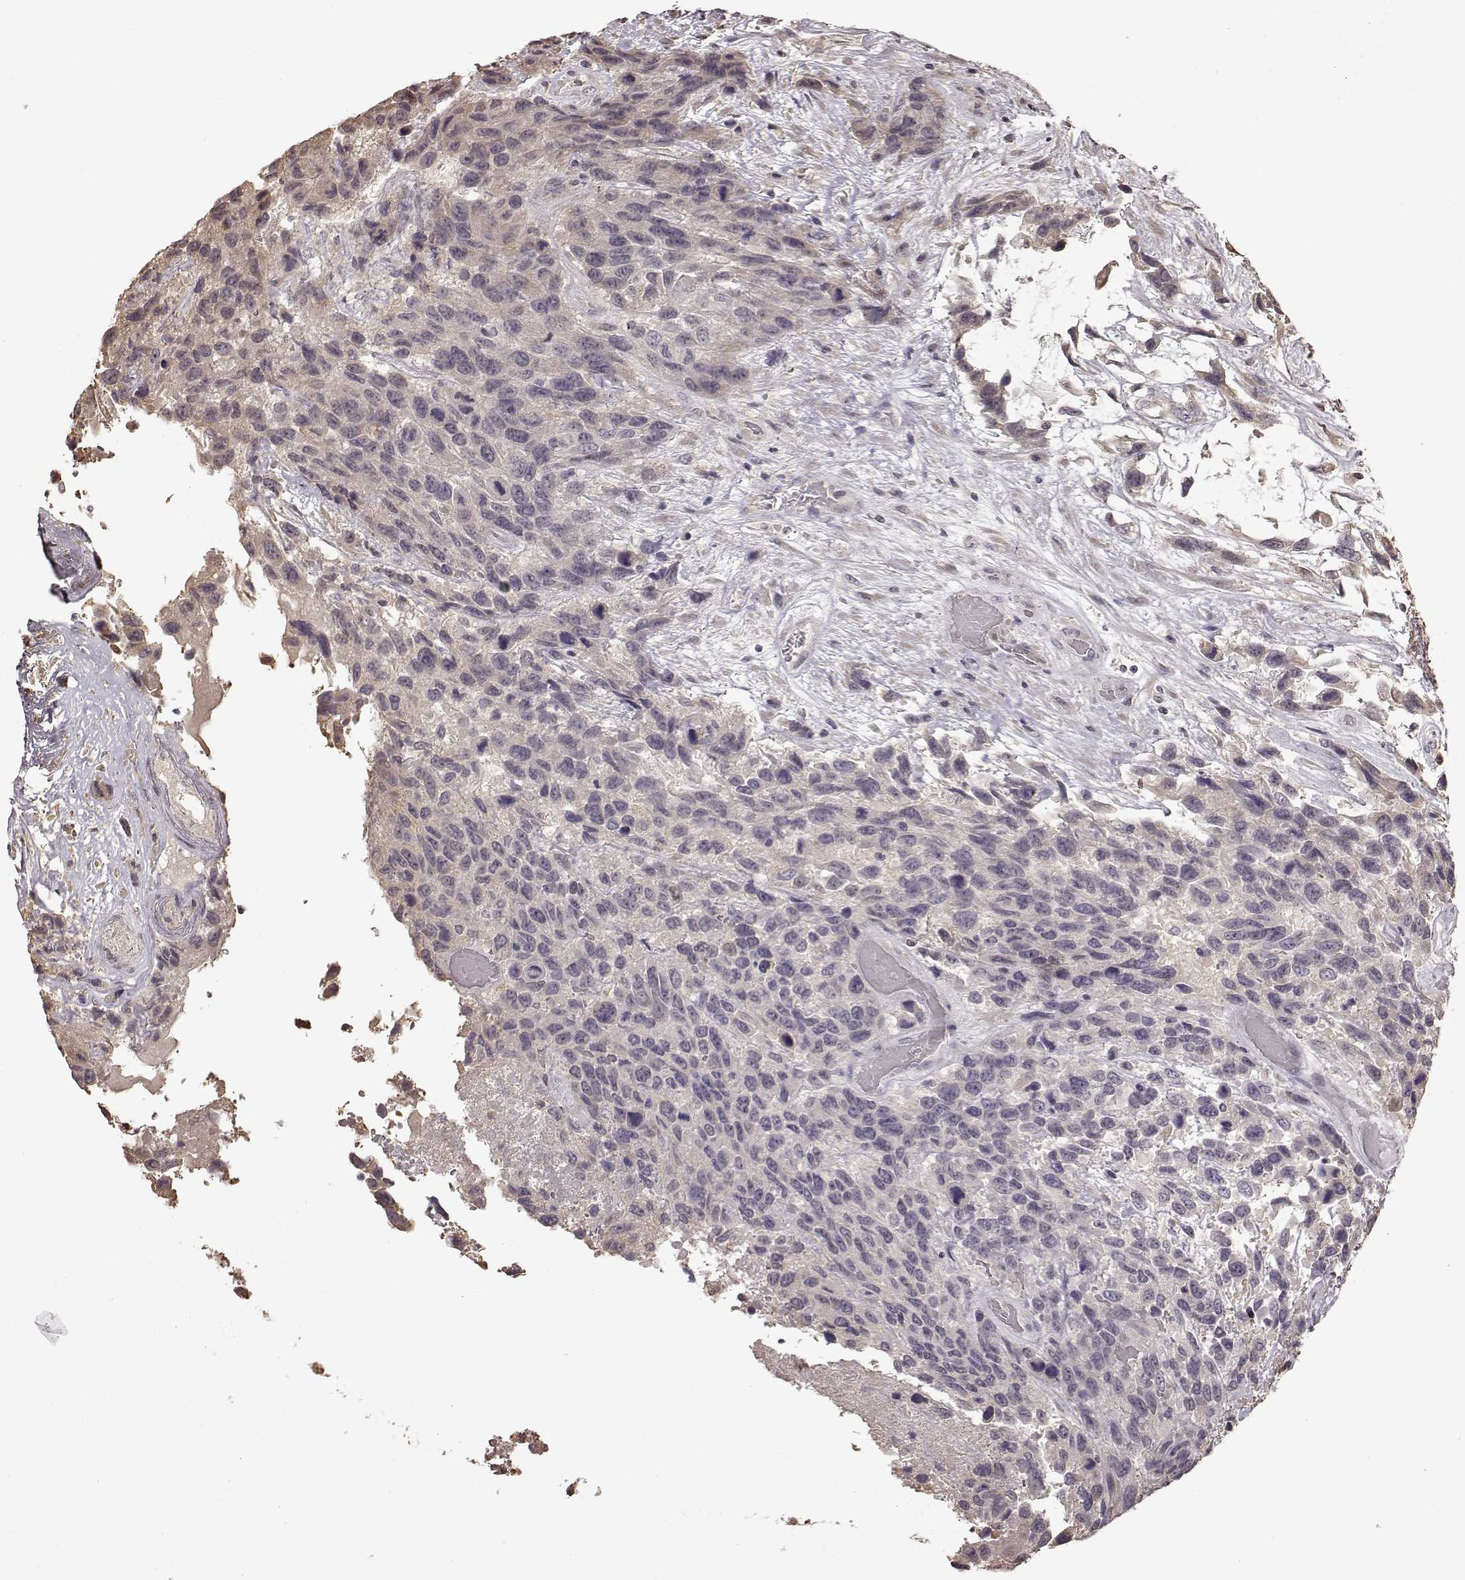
{"staining": {"intensity": "negative", "quantity": "none", "location": "none"}, "tissue": "urothelial cancer", "cell_type": "Tumor cells", "image_type": "cancer", "snomed": [{"axis": "morphology", "description": "Urothelial carcinoma, High grade"}, {"axis": "topography", "description": "Urinary bladder"}], "caption": "Immunohistochemistry of human urothelial carcinoma (high-grade) exhibits no expression in tumor cells. (DAB (3,3'-diaminobenzidine) immunohistochemistry (IHC) visualized using brightfield microscopy, high magnification).", "gene": "CRB1", "patient": {"sex": "female", "age": 70}}